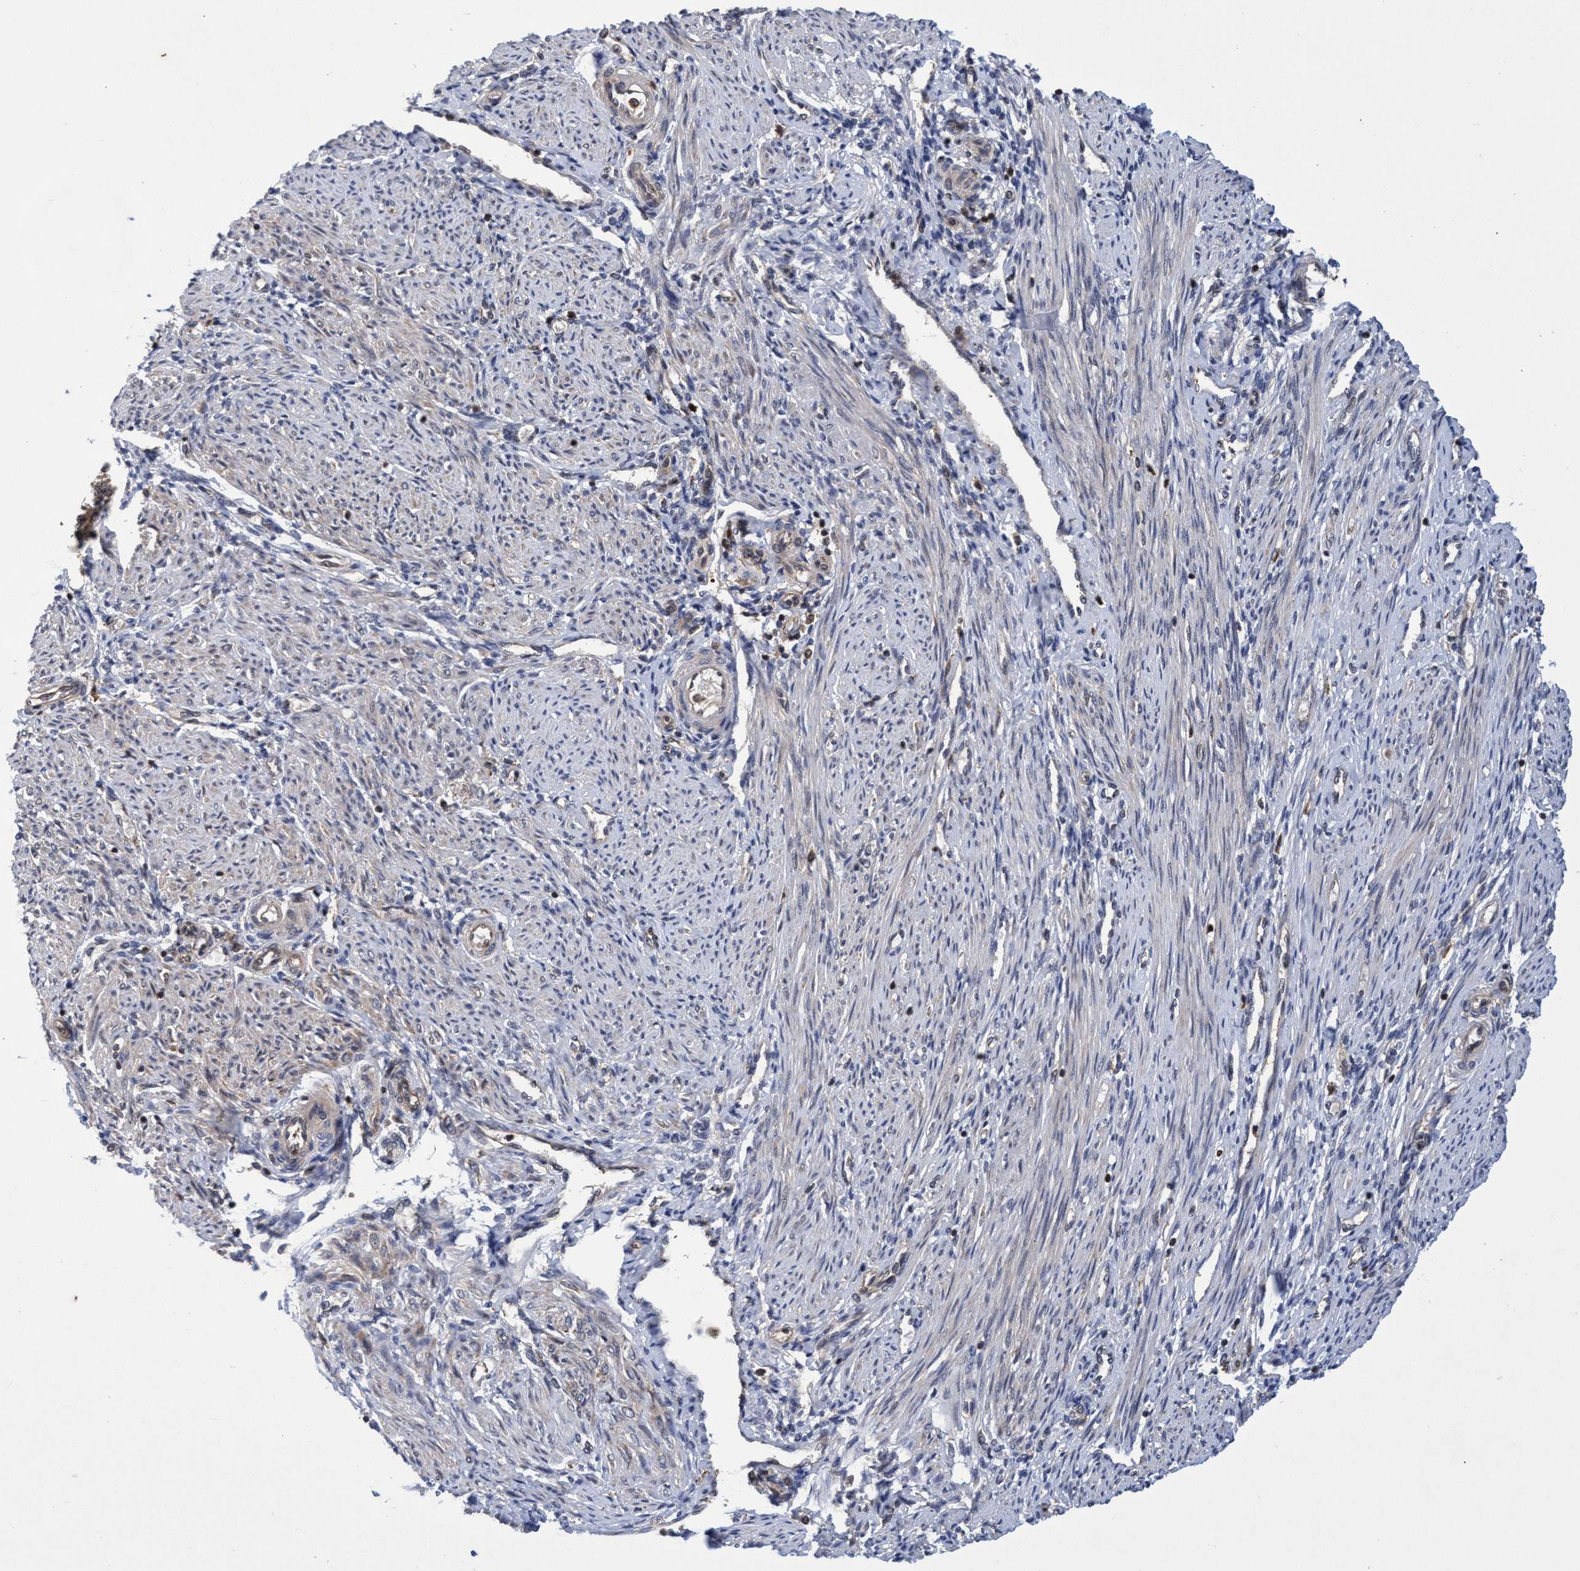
{"staining": {"intensity": "moderate", "quantity": "25%-75%", "location": "nuclear"}, "tissue": "endometrium", "cell_type": "Cells in endometrial stroma", "image_type": "normal", "snomed": [{"axis": "morphology", "description": "Normal tissue, NOS"}, {"axis": "topography", "description": "Endometrium"}], "caption": "DAB (3,3'-diaminobenzidine) immunohistochemical staining of normal endometrium shows moderate nuclear protein expression in about 25%-75% of cells in endometrial stroma. The staining is performed using DAB brown chromogen to label protein expression. The nuclei are counter-stained blue using hematoxylin.", "gene": "GTF2F1", "patient": {"sex": "female", "age": 42}}